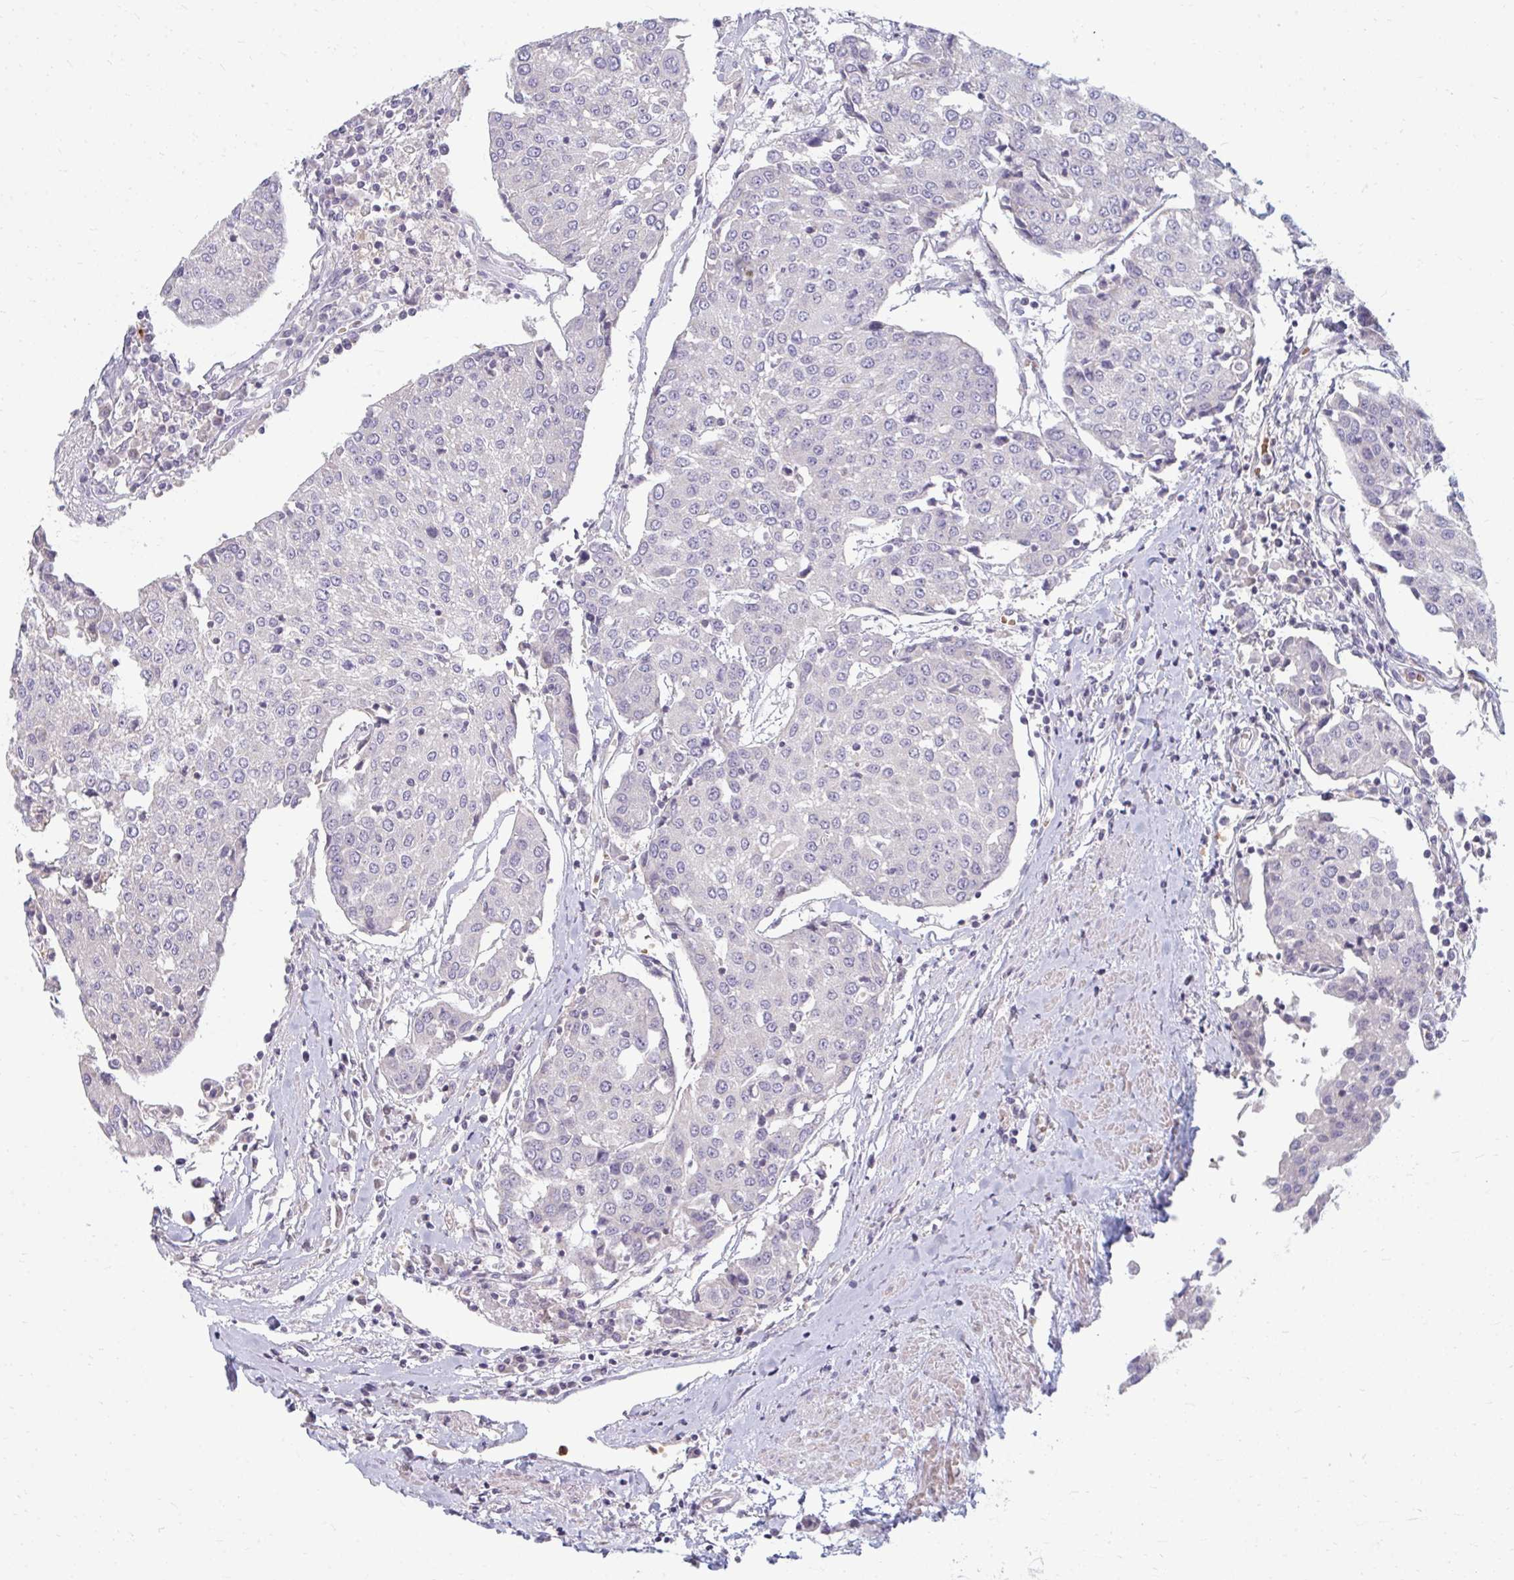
{"staining": {"intensity": "negative", "quantity": "none", "location": "none"}, "tissue": "urothelial cancer", "cell_type": "Tumor cells", "image_type": "cancer", "snomed": [{"axis": "morphology", "description": "Urothelial carcinoma, High grade"}, {"axis": "topography", "description": "Urinary bladder"}], "caption": "A micrograph of urothelial cancer stained for a protein reveals no brown staining in tumor cells.", "gene": "RAB33A", "patient": {"sex": "female", "age": 85}}